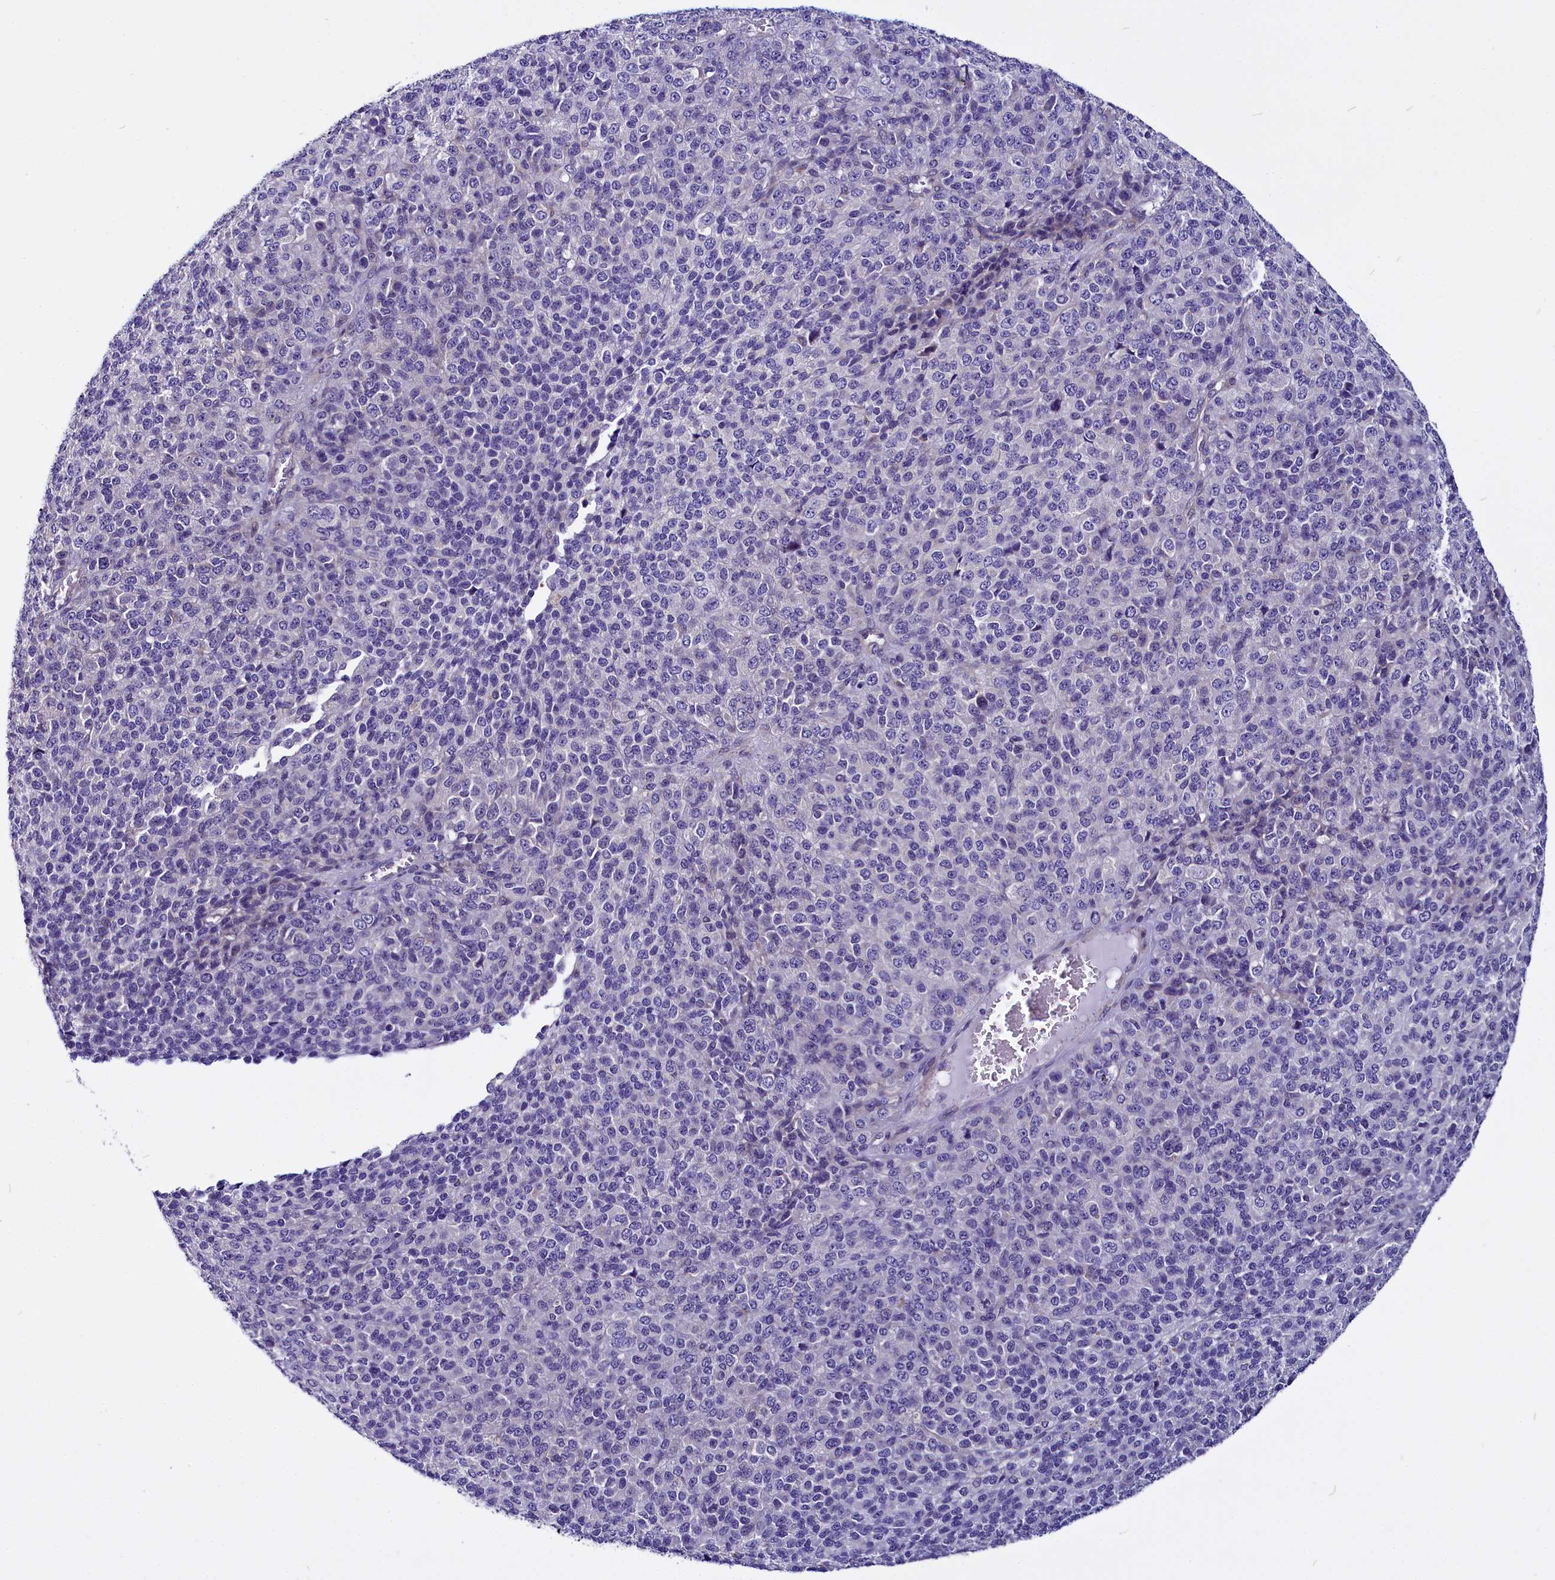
{"staining": {"intensity": "negative", "quantity": "none", "location": "none"}, "tissue": "melanoma", "cell_type": "Tumor cells", "image_type": "cancer", "snomed": [{"axis": "morphology", "description": "Malignant melanoma, Metastatic site"}, {"axis": "topography", "description": "Brain"}], "caption": "Malignant melanoma (metastatic site) was stained to show a protein in brown. There is no significant expression in tumor cells.", "gene": "CEP170", "patient": {"sex": "female", "age": 56}}